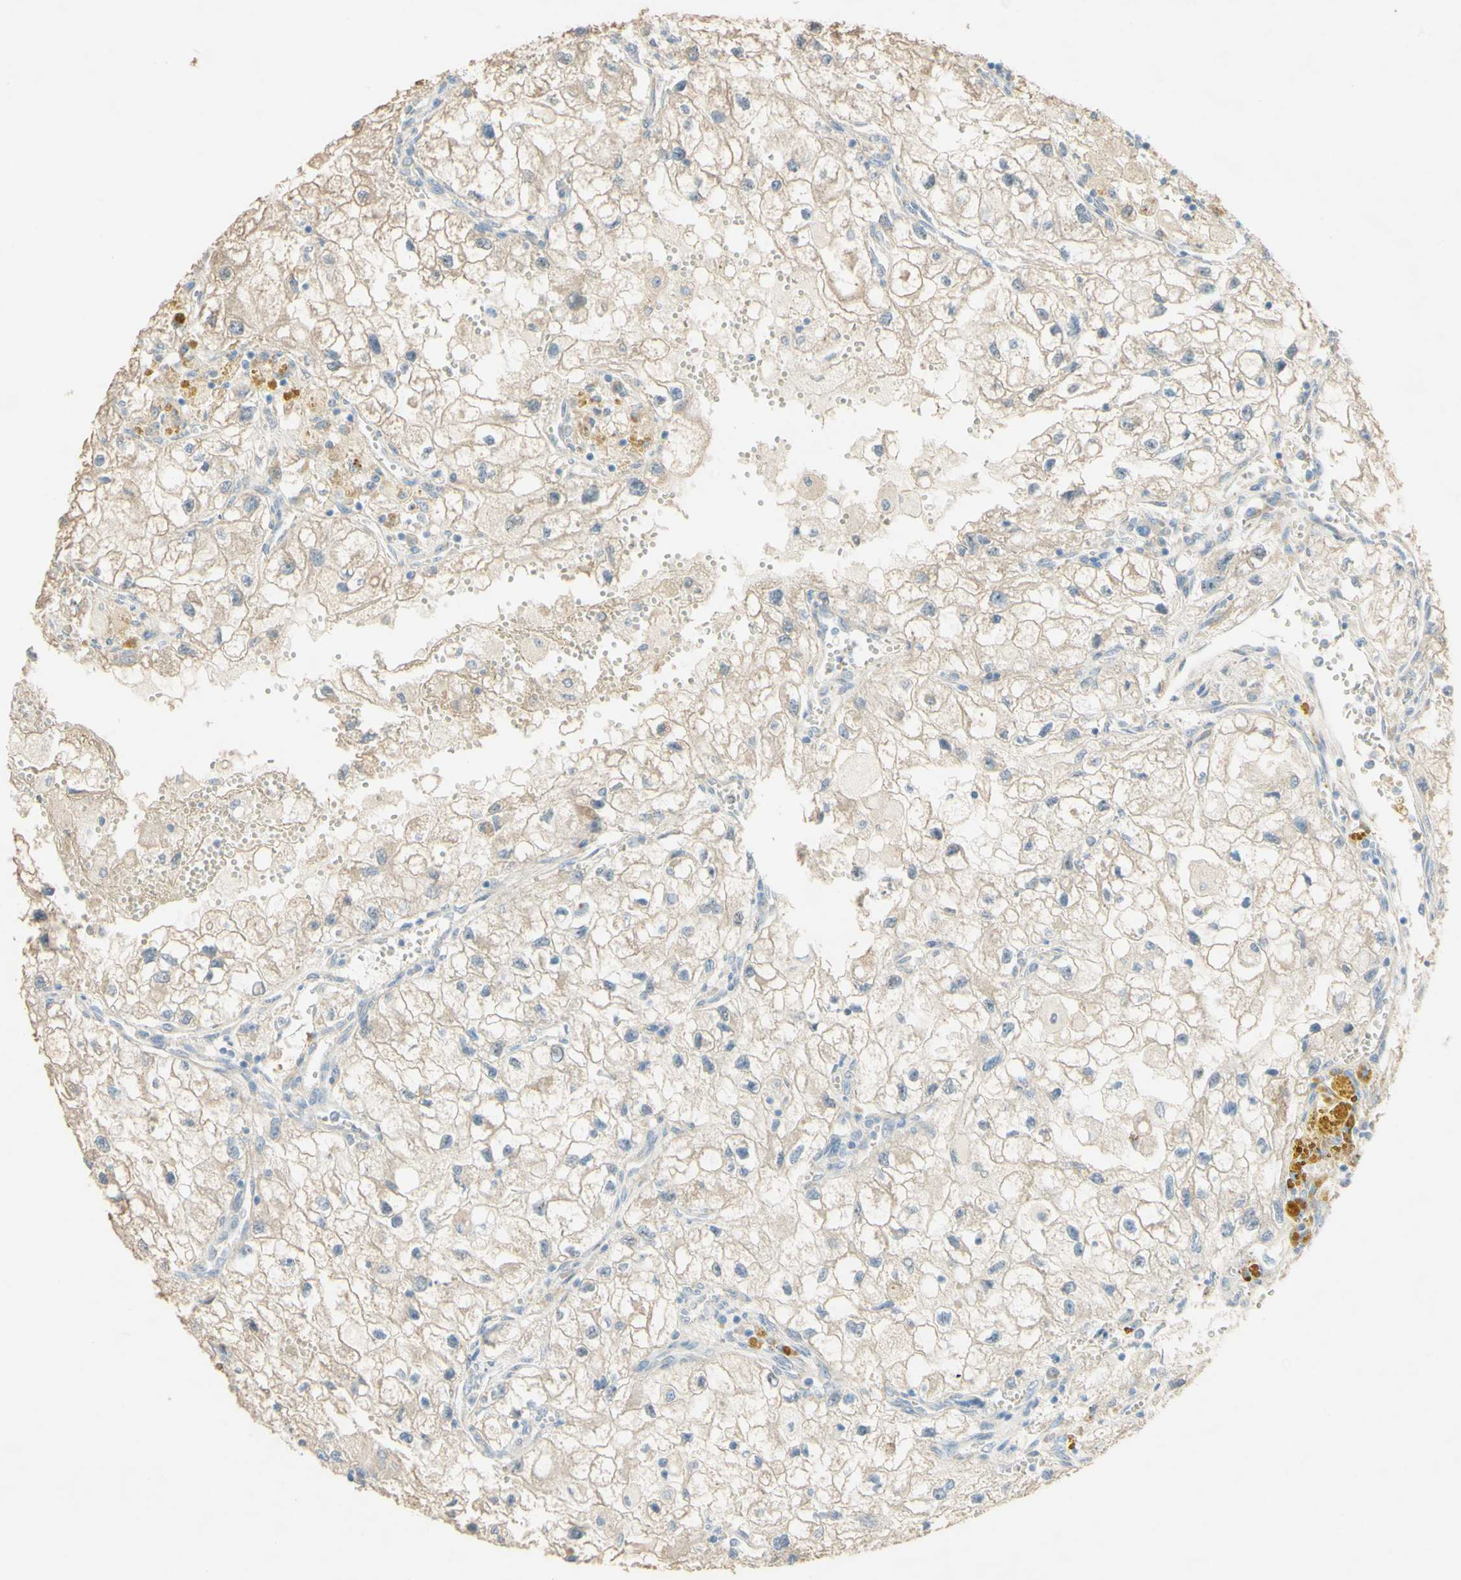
{"staining": {"intensity": "moderate", "quantity": ">75%", "location": "cytoplasmic/membranous"}, "tissue": "renal cancer", "cell_type": "Tumor cells", "image_type": "cancer", "snomed": [{"axis": "morphology", "description": "Adenocarcinoma, NOS"}, {"axis": "topography", "description": "Kidney"}], "caption": "Renal adenocarcinoma was stained to show a protein in brown. There is medium levels of moderate cytoplasmic/membranous expression in about >75% of tumor cells.", "gene": "DKK3", "patient": {"sex": "female", "age": 70}}